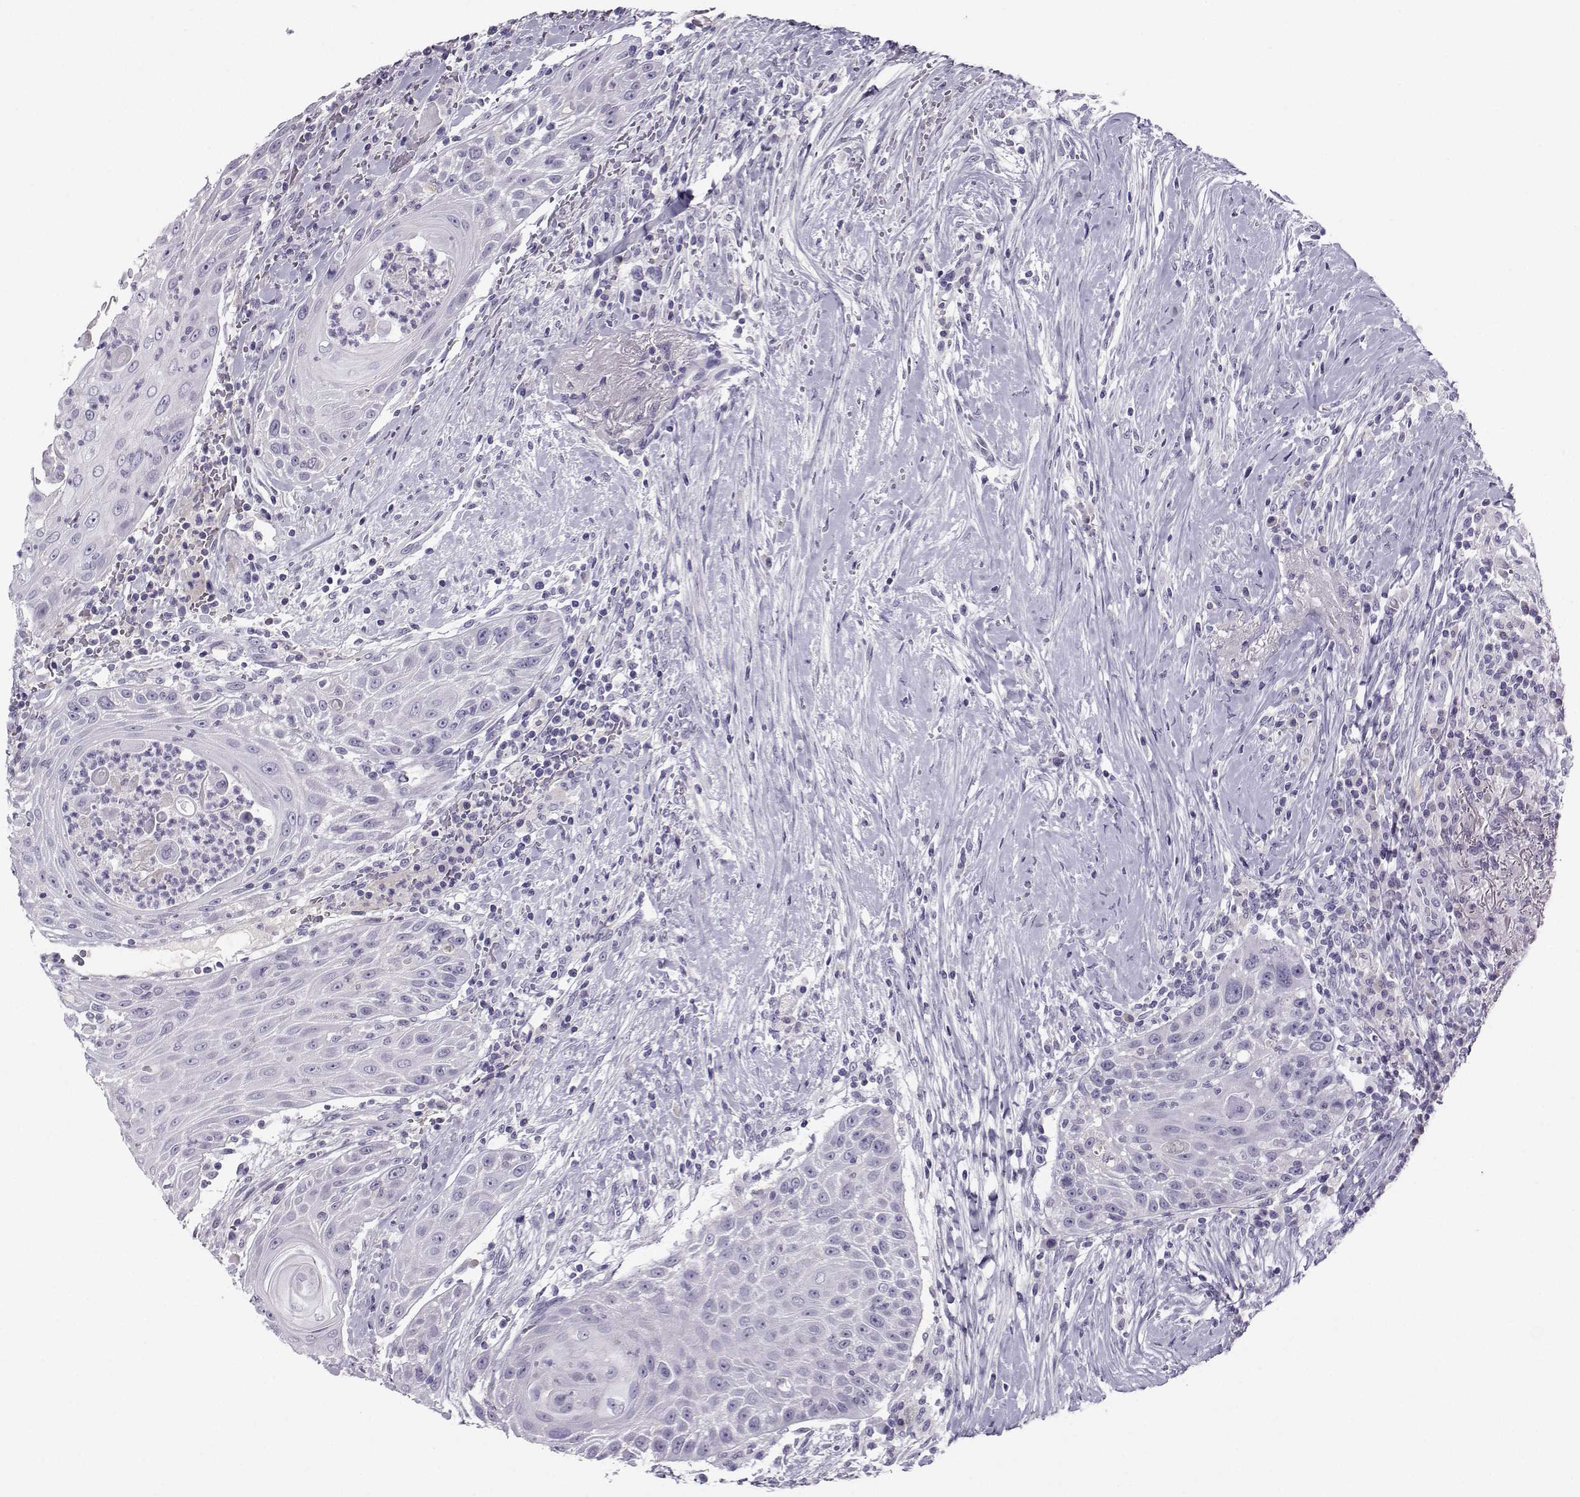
{"staining": {"intensity": "negative", "quantity": "none", "location": "none"}, "tissue": "head and neck cancer", "cell_type": "Tumor cells", "image_type": "cancer", "snomed": [{"axis": "morphology", "description": "Squamous cell carcinoma, NOS"}, {"axis": "topography", "description": "Head-Neck"}], "caption": "This is an immunohistochemistry (IHC) image of head and neck cancer. There is no positivity in tumor cells.", "gene": "ARMC2", "patient": {"sex": "male", "age": 69}}